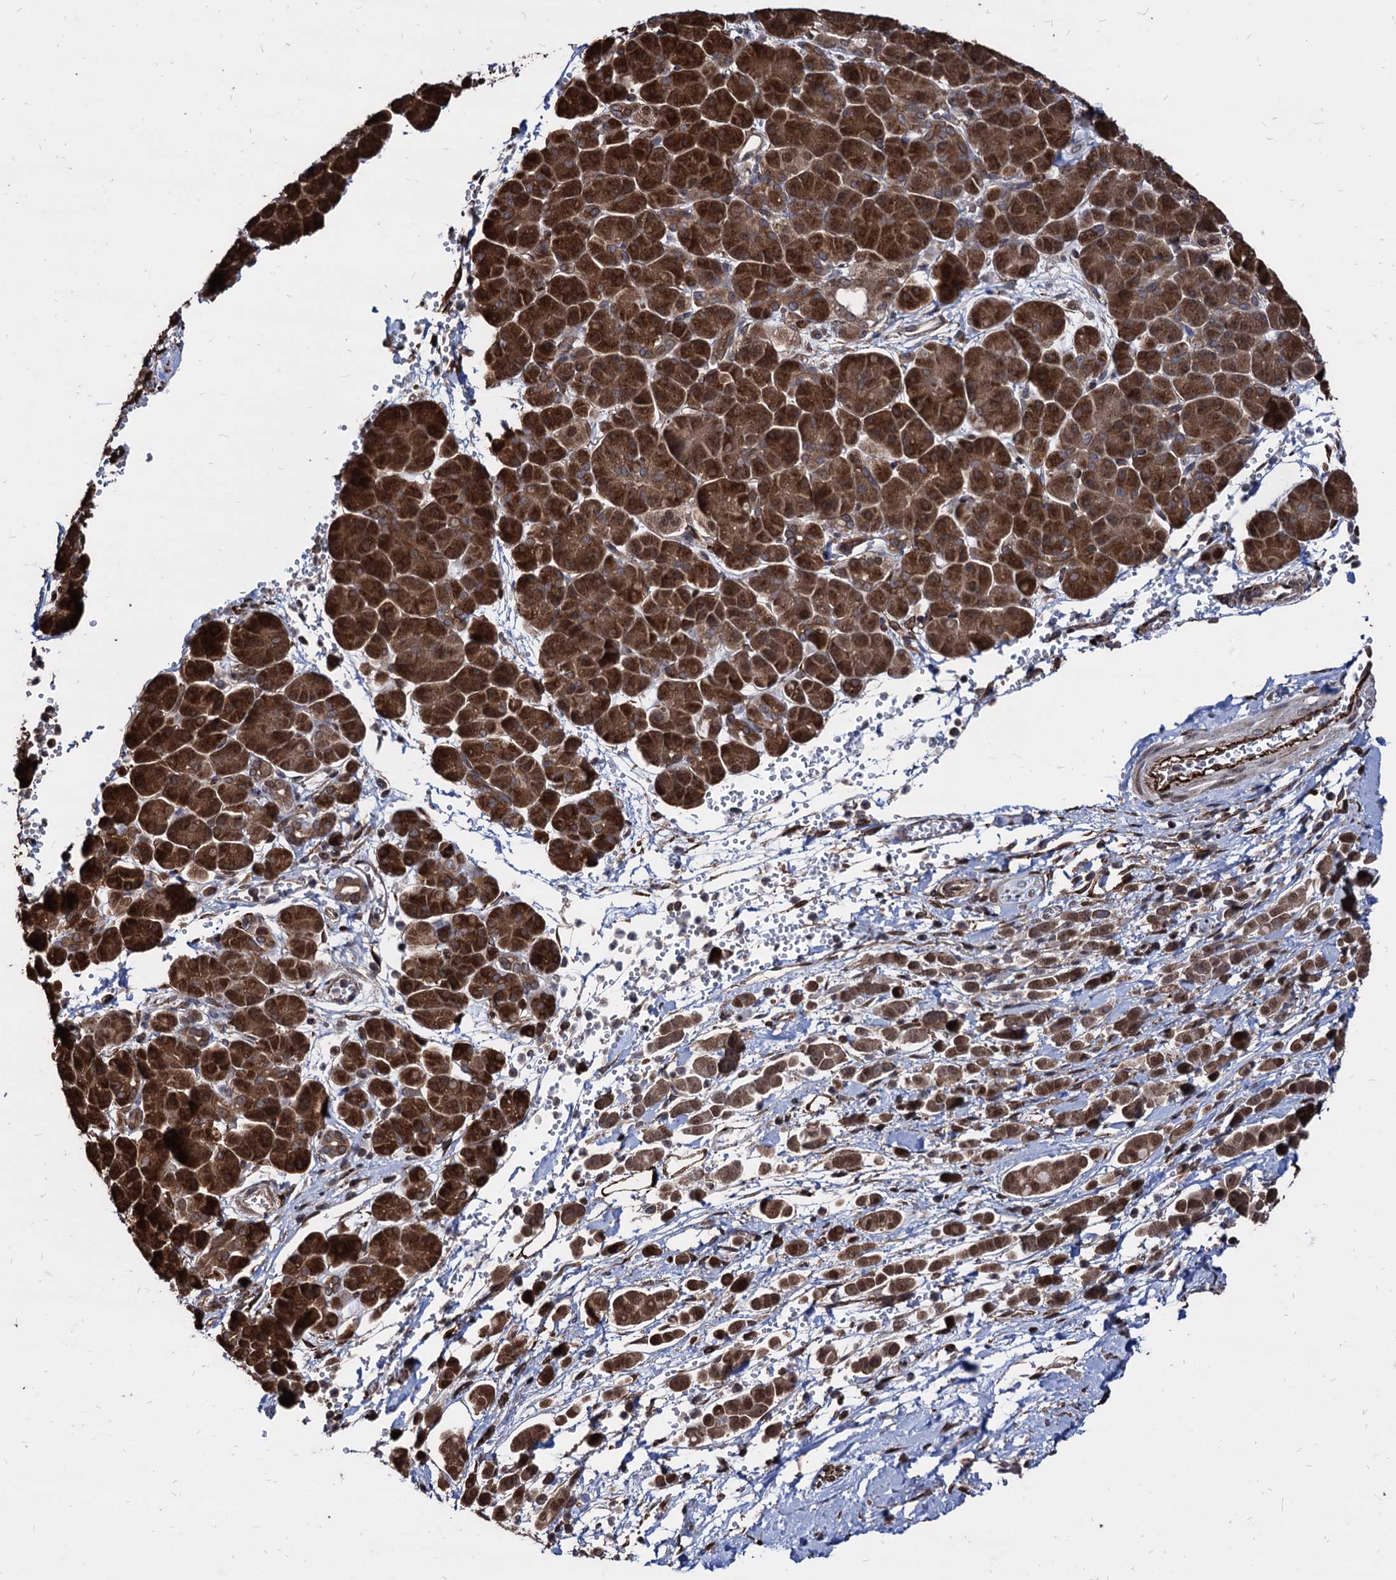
{"staining": {"intensity": "moderate", "quantity": ">75%", "location": "cytoplasmic/membranous,nuclear"}, "tissue": "pancreatic cancer", "cell_type": "Tumor cells", "image_type": "cancer", "snomed": [{"axis": "morphology", "description": "Normal tissue, NOS"}, {"axis": "morphology", "description": "Adenocarcinoma, NOS"}, {"axis": "topography", "description": "Pancreas"}], "caption": "Immunohistochemistry (DAB) staining of human pancreatic cancer shows moderate cytoplasmic/membranous and nuclear protein expression in approximately >75% of tumor cells. (Brightfield microscopy of DAB IHC at high magnification).", "gene": "ANKRD12", "patient": {"sex": "female", "age": 64}}